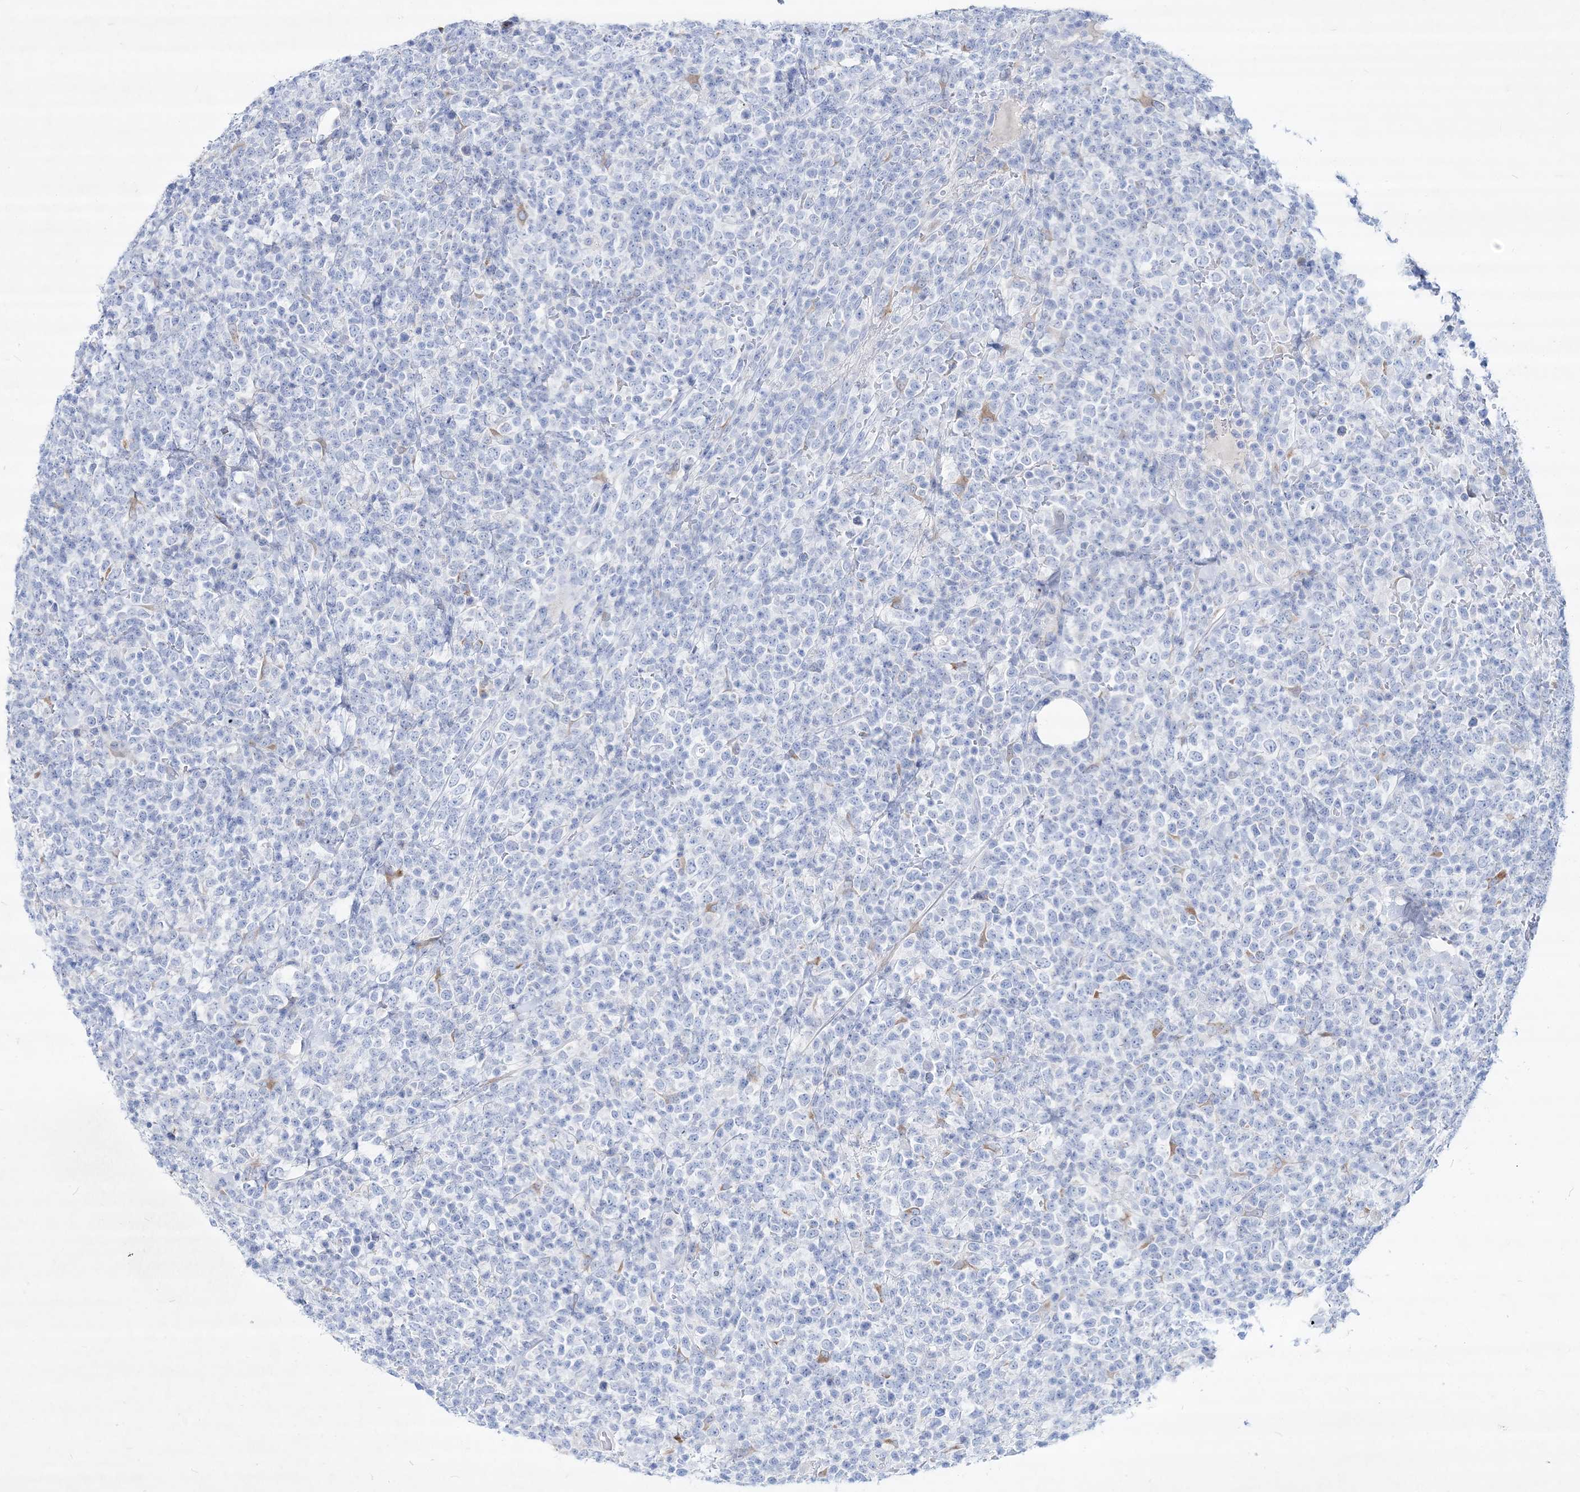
{"staining": {"intensity": "negative", "quantity": "none", "location": "none"}, "tissue": "lymphoma", "cell_type": "Tumor cells", "image_type": "cancer", "snomed": [{"axis": "morphology", "description": "Malignant lymphoma, non-Hodgkin's type, High grade"}, {"axis": "topography", "description": "Colon"}], "caption": "Protein analysis of malignant lymphoma, non-Hodgkin's type (high-grade) displays no significant positivity in tumor cells.", "gene": "SPINK7", "patient": {"sex": "female", "age": 53}}